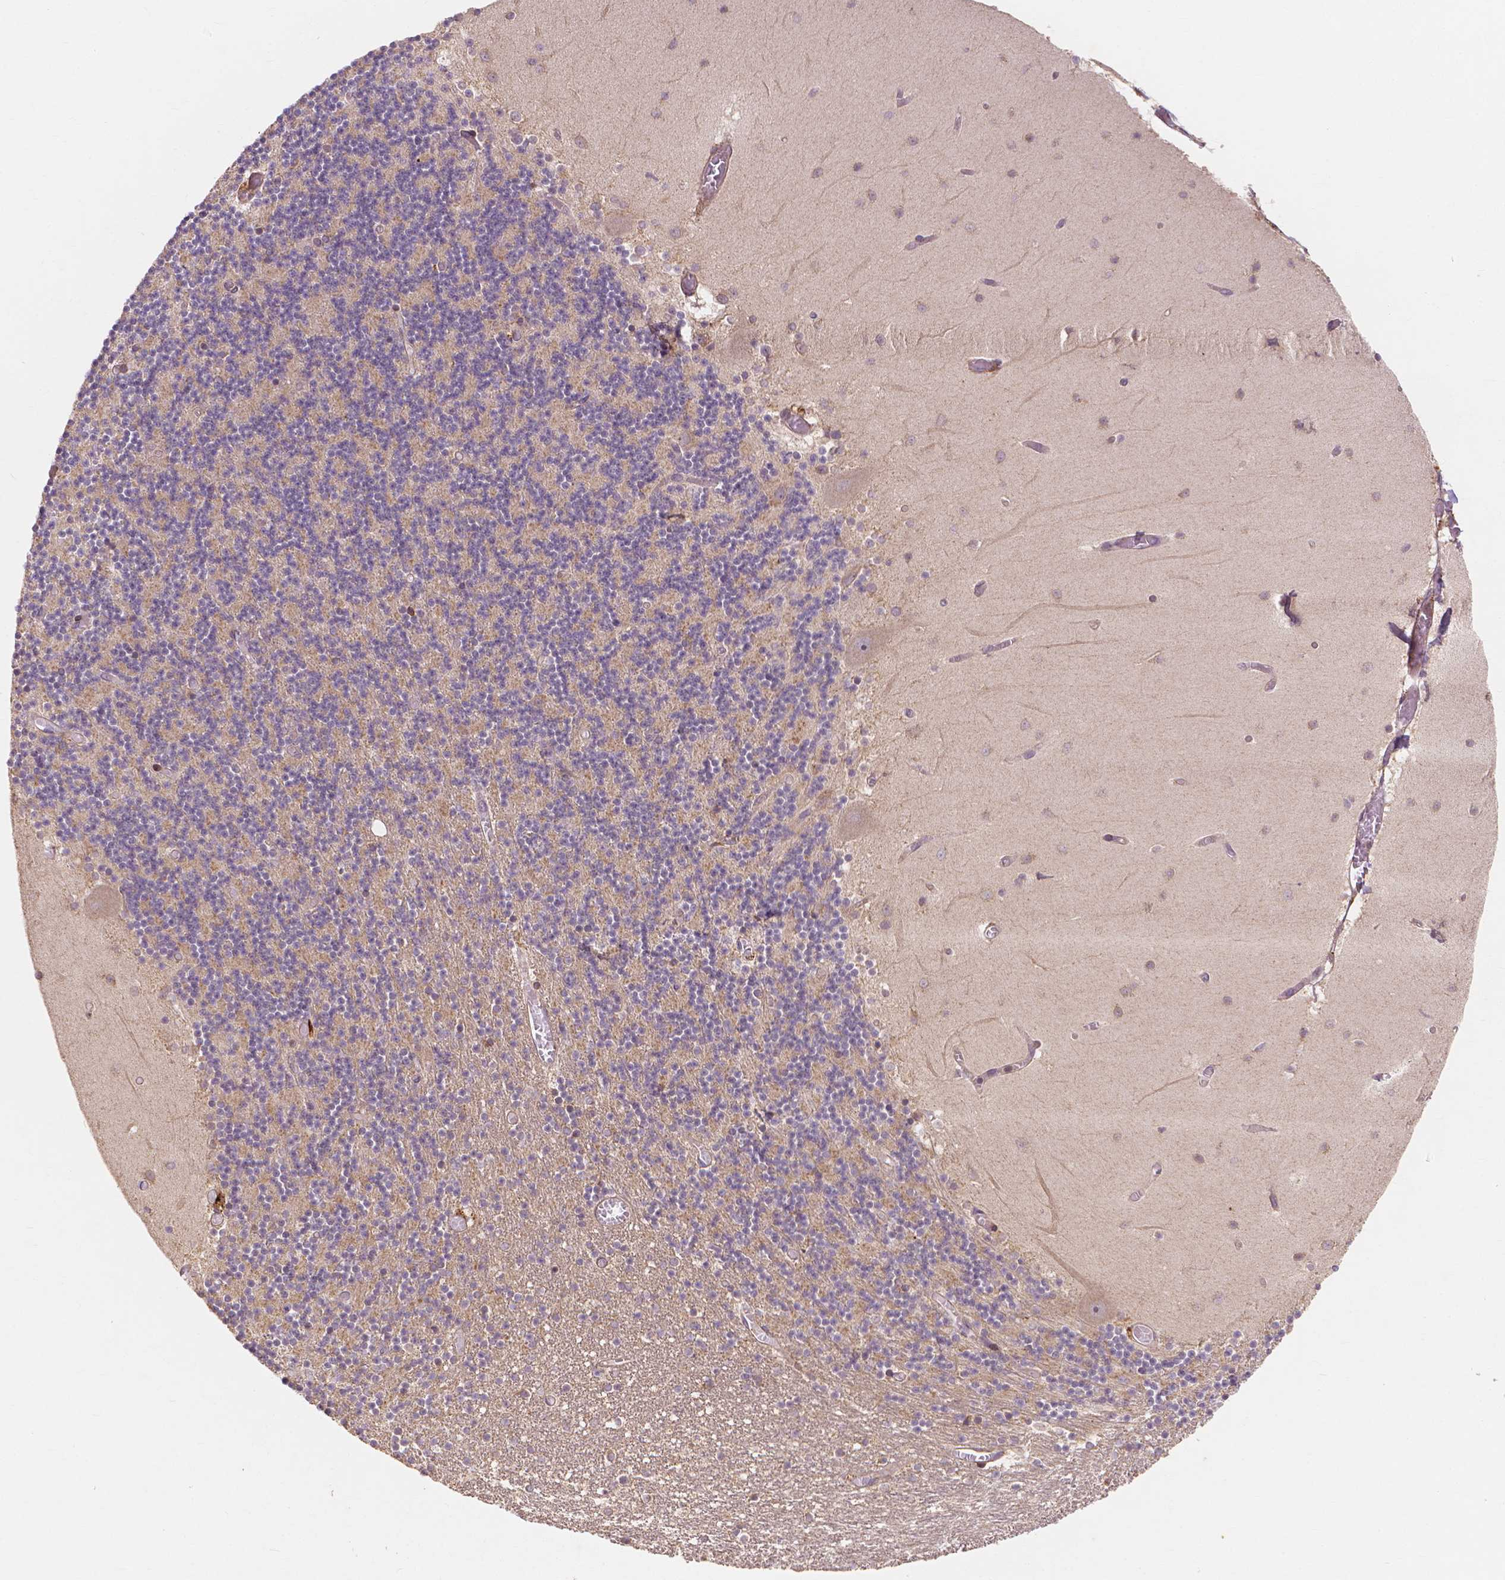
{"staining": {"intensity": "weak", "quantity": "25%-75%", "location": "cytoplasmic/membranous"}, "tissue": "cerebellum", "cell_type": "Cells in granular layer", "image_type": "normal", "snomed": [{"axis": "morphology", "description": "Normal tissue, NOS"}, {"axis": "topography", "description": "Cerebellum"}], "caption": "Immunohistochemistry (IHC) of normal human cerebellum shows low levels of weak cytoplasmic/membranous expression in about 25%-75% of cells in granular layer.", "gene": "TAB2", "patient": {"sex": "female", "age": 28}}